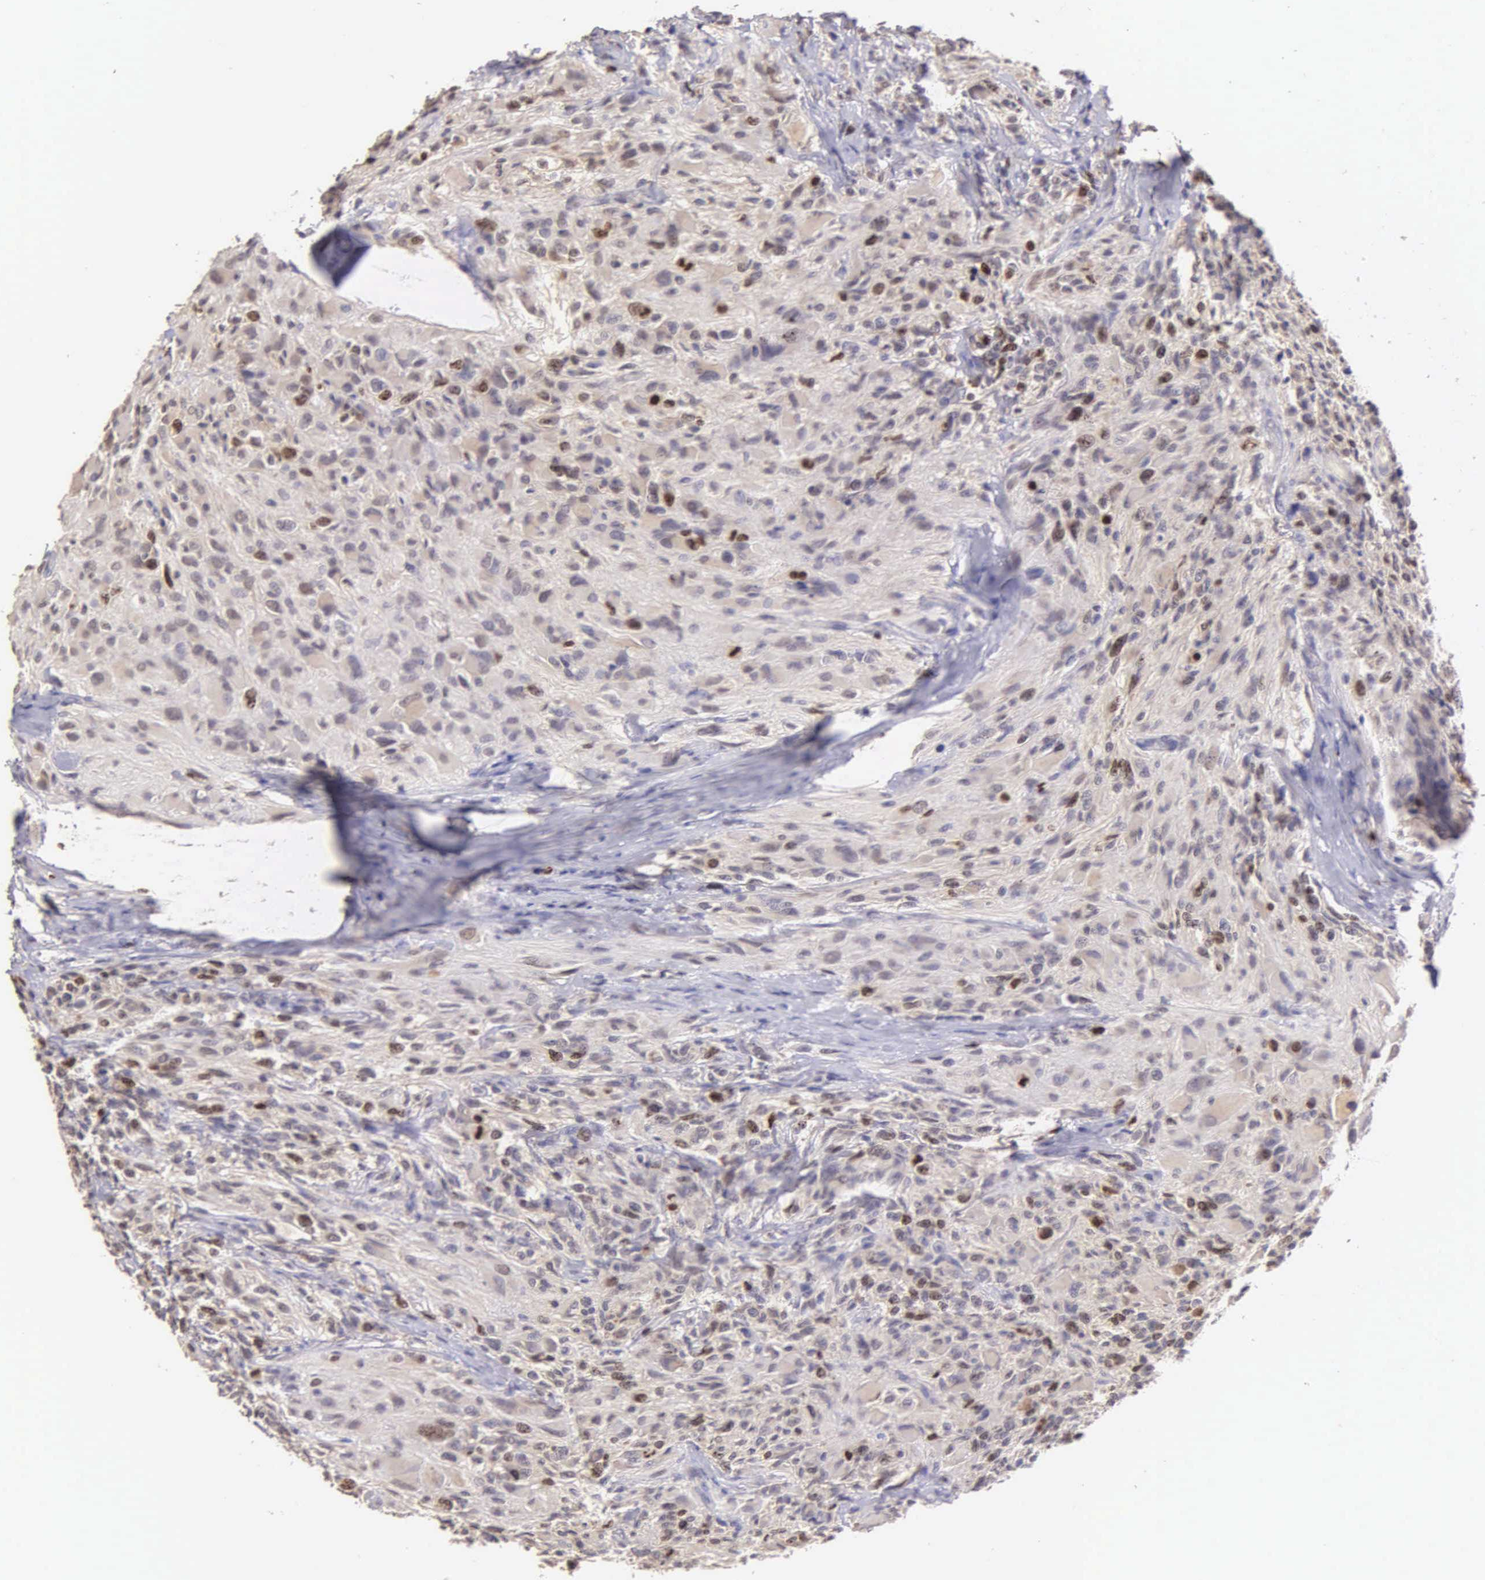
{"staining": {"intensity": "moderate", "quantity": "<25%", "location": "nuclear"}, "tissue": "glioma", "cell_type": "Tumor cells", "image_type": "cancer", "snomed": [{"axis": "morphology", "description": "Glioma, malignant, High grade"}, {"axis": "topography", "description": "Brain"}], "caption": "DAB (3,3'-diaminobenzidine) immunohistochemical staining of human glioma displays moderate nuclear protein expression in about <25% of tumor cells. Nuclei are stained in blue.", "gene": "MKI67", "patient": {"sex": "male", "age": 69}}